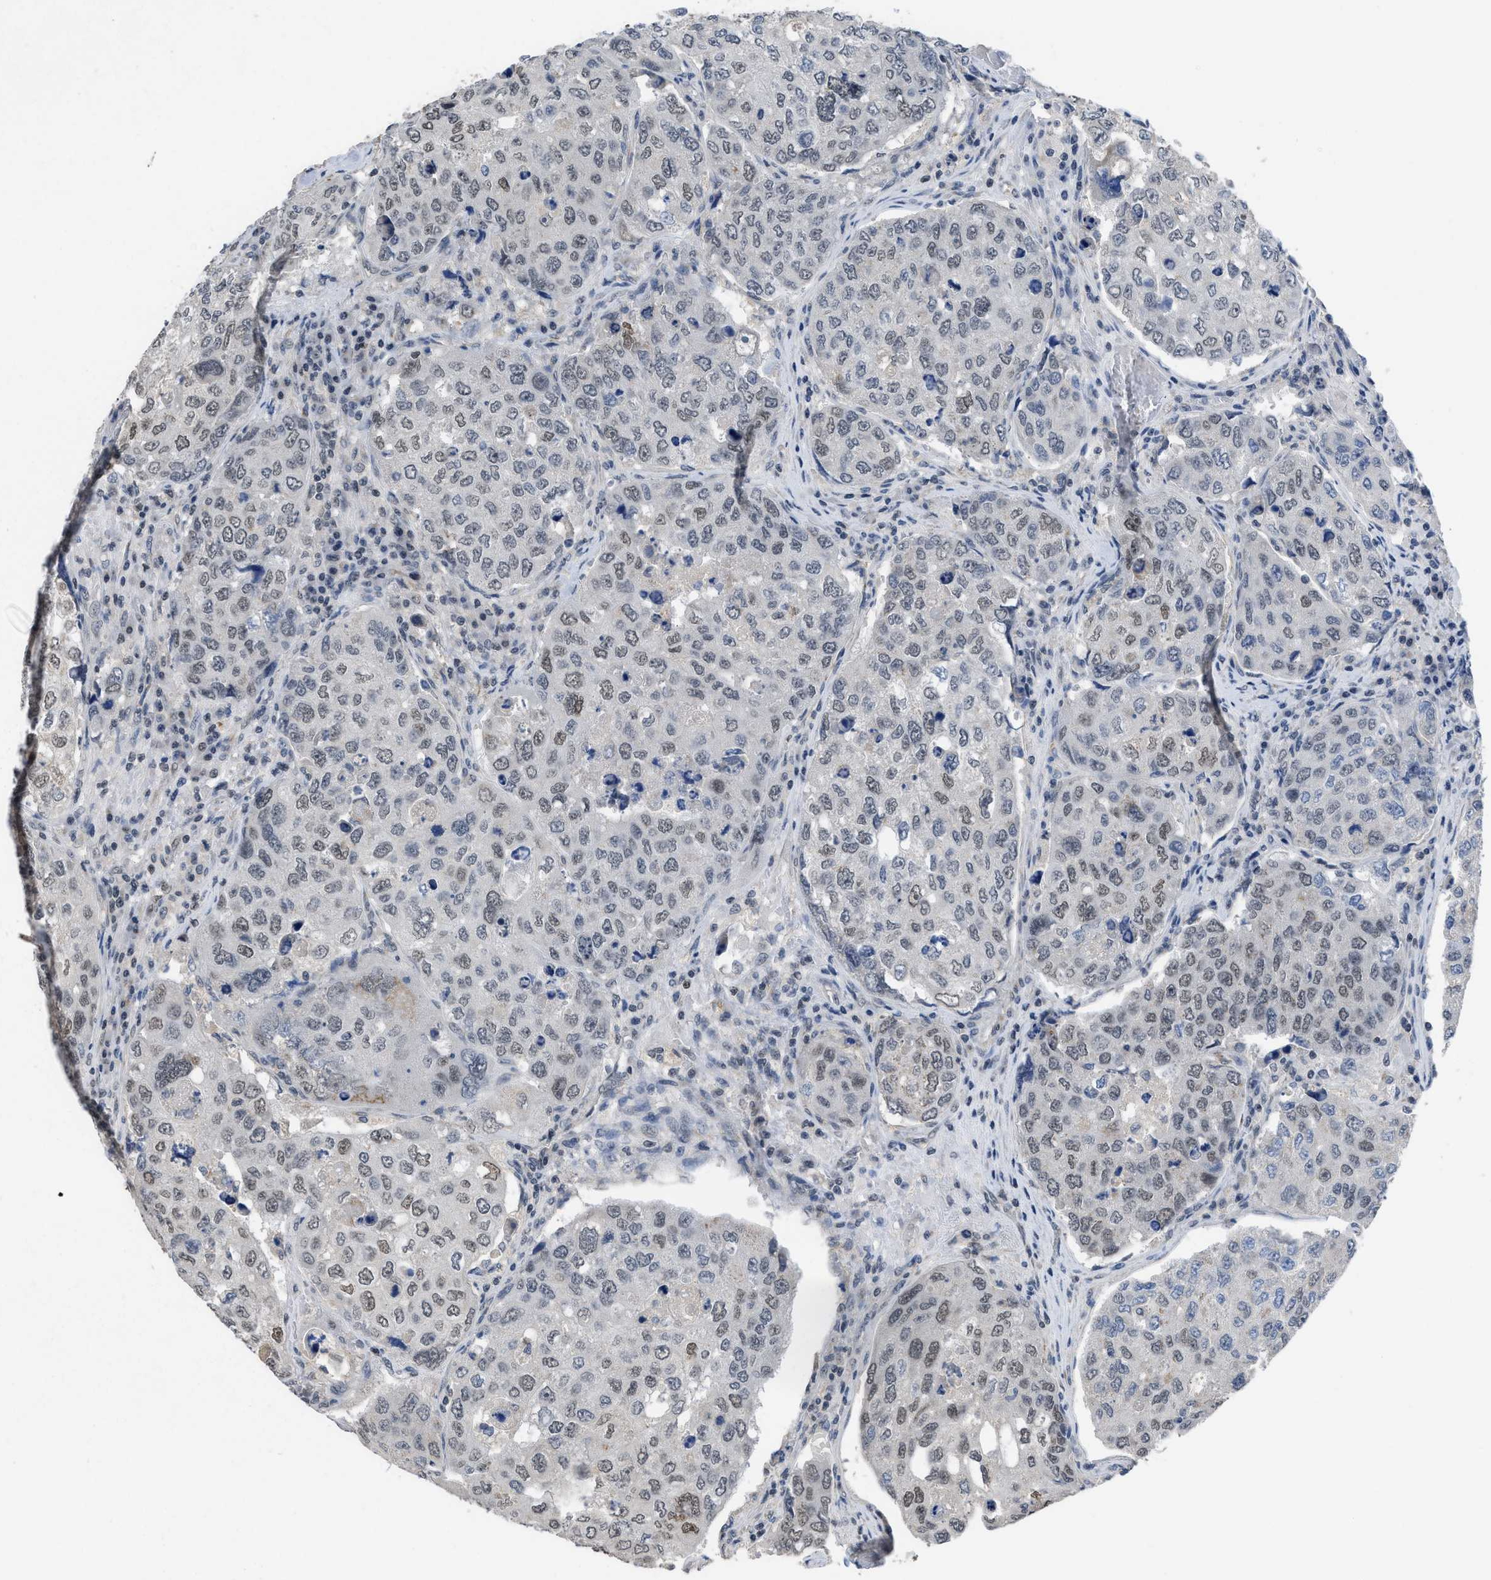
{"staining": {"intensity": "moderate", "quantity": "<25%", "location": "nuclear"}, "tissue": "urothelial cancer", "cell_type": "Tumor cells", "image_type": "cancer", "snomed": [{"axis": "morphology", "description": "Urothelial carcinoma, High grade"}, {"axis": "topography", "description": "Lymph node"}, {"axis": "topography", "description": "Urinary bladder"}], "caption": "Immunohistochemical staining of high-grade urothelial carcinoma displays low levels of moderate nuclear staining in approximately <25% of tumor cells.", "gene": "TERF2IP", "patient": {"sex": "male", "age": 51}}